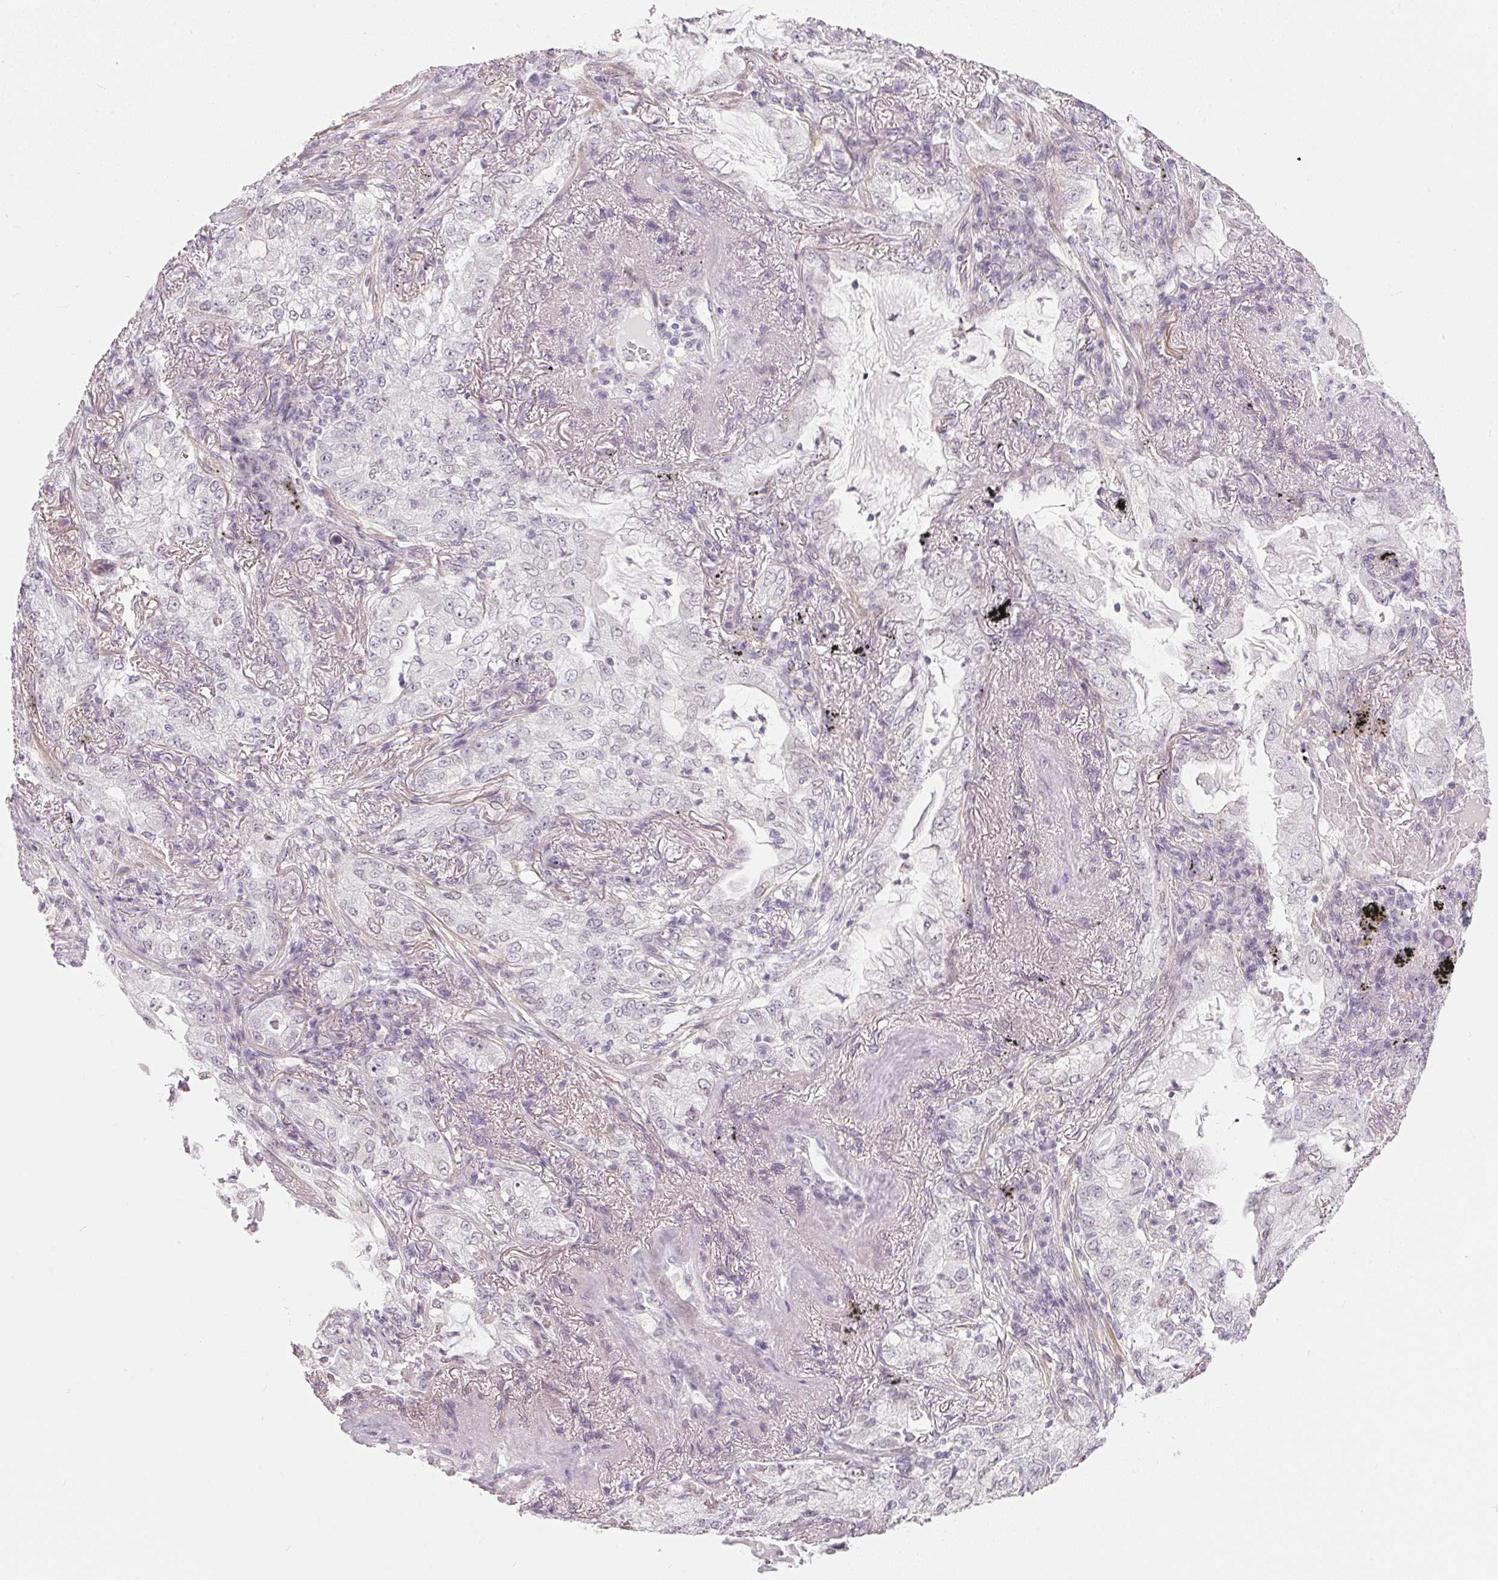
{"staining": {"intensity": "negative", "quantity": "none", "location": "none"}, "tissue": "lung cancer", "cell_type": "Tumor cells", "image_type": "cancer", "snomed": [{"axis": "morphology", "description": "Adenocarcinoma, NOS"}, {"axis": "topography", "description": "Lung"}], "caption": "Photomicrograph shows no significant protein staining in tumor cells of adenocarcinoma (lung). (Brightfield microscopy of DAB (3,3'-diaminobenzidine) immunohistochemistry at high magnification).", "gene": "GDAP1L1", "patient": {"sex": "female", "age": 73}}